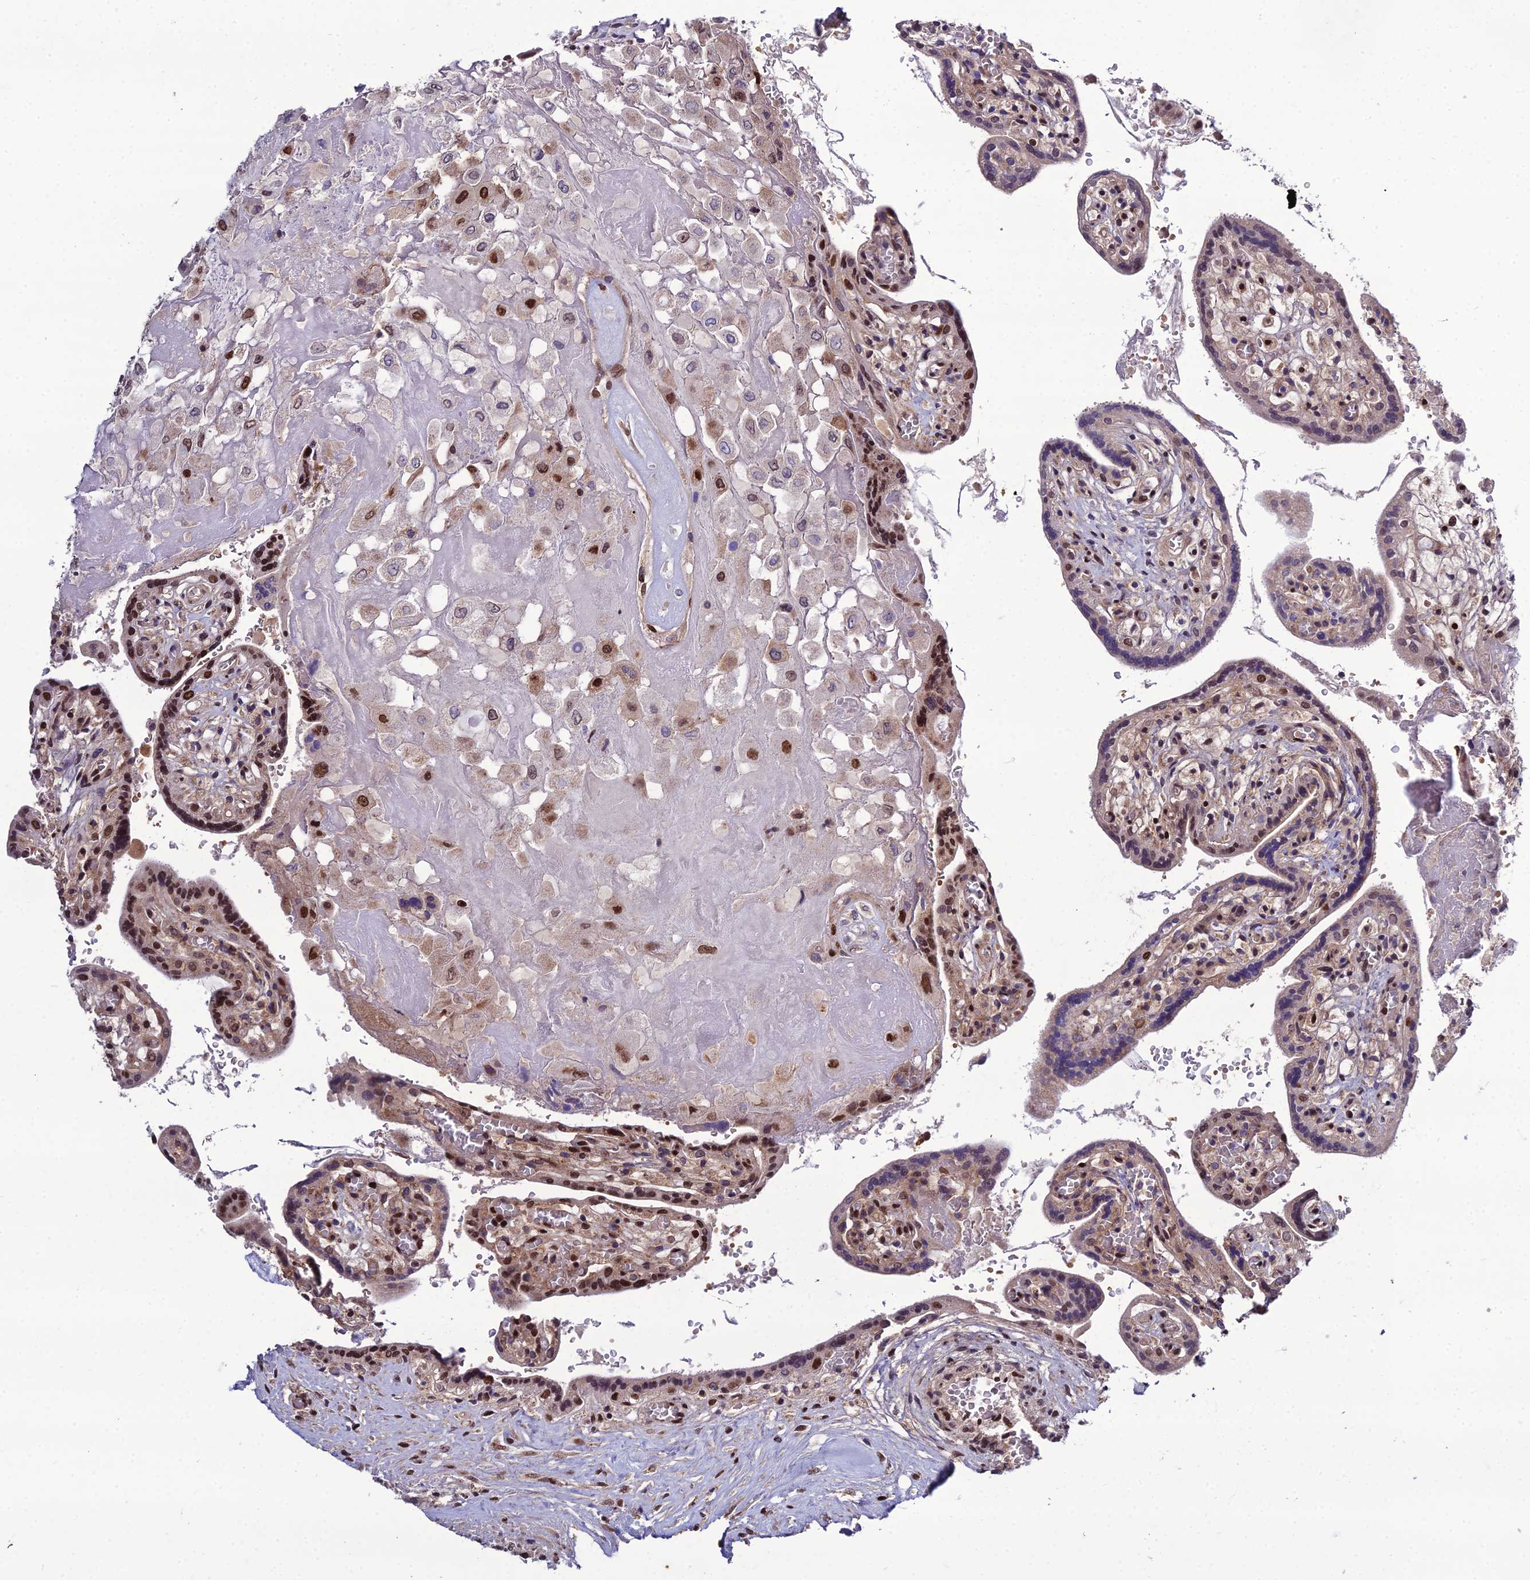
{"staining": {"intensity": "strong", "quantity": "<25%", "location": "nuclear"}, "tissue": "placenta", "cell_type": "Decidual cells", "image_type": "normal", "snomed": [{"axis": "morphology", "description": "Normal tissue, NOS"}, {"axis": "topography", "description": "Placenta"}], "caption": "High-magnification brightfield microscopy of unremarkable placenta stained with DAB (3,3'-diaminobenzidine) (brown) and counterstained with hematoxylin (blue). decidual cells exhibit strong nuclear expression is appreciated in approximately<25% of cells.", "gene": "ARL2", "patient": {"sex": "female", "age": 37}}